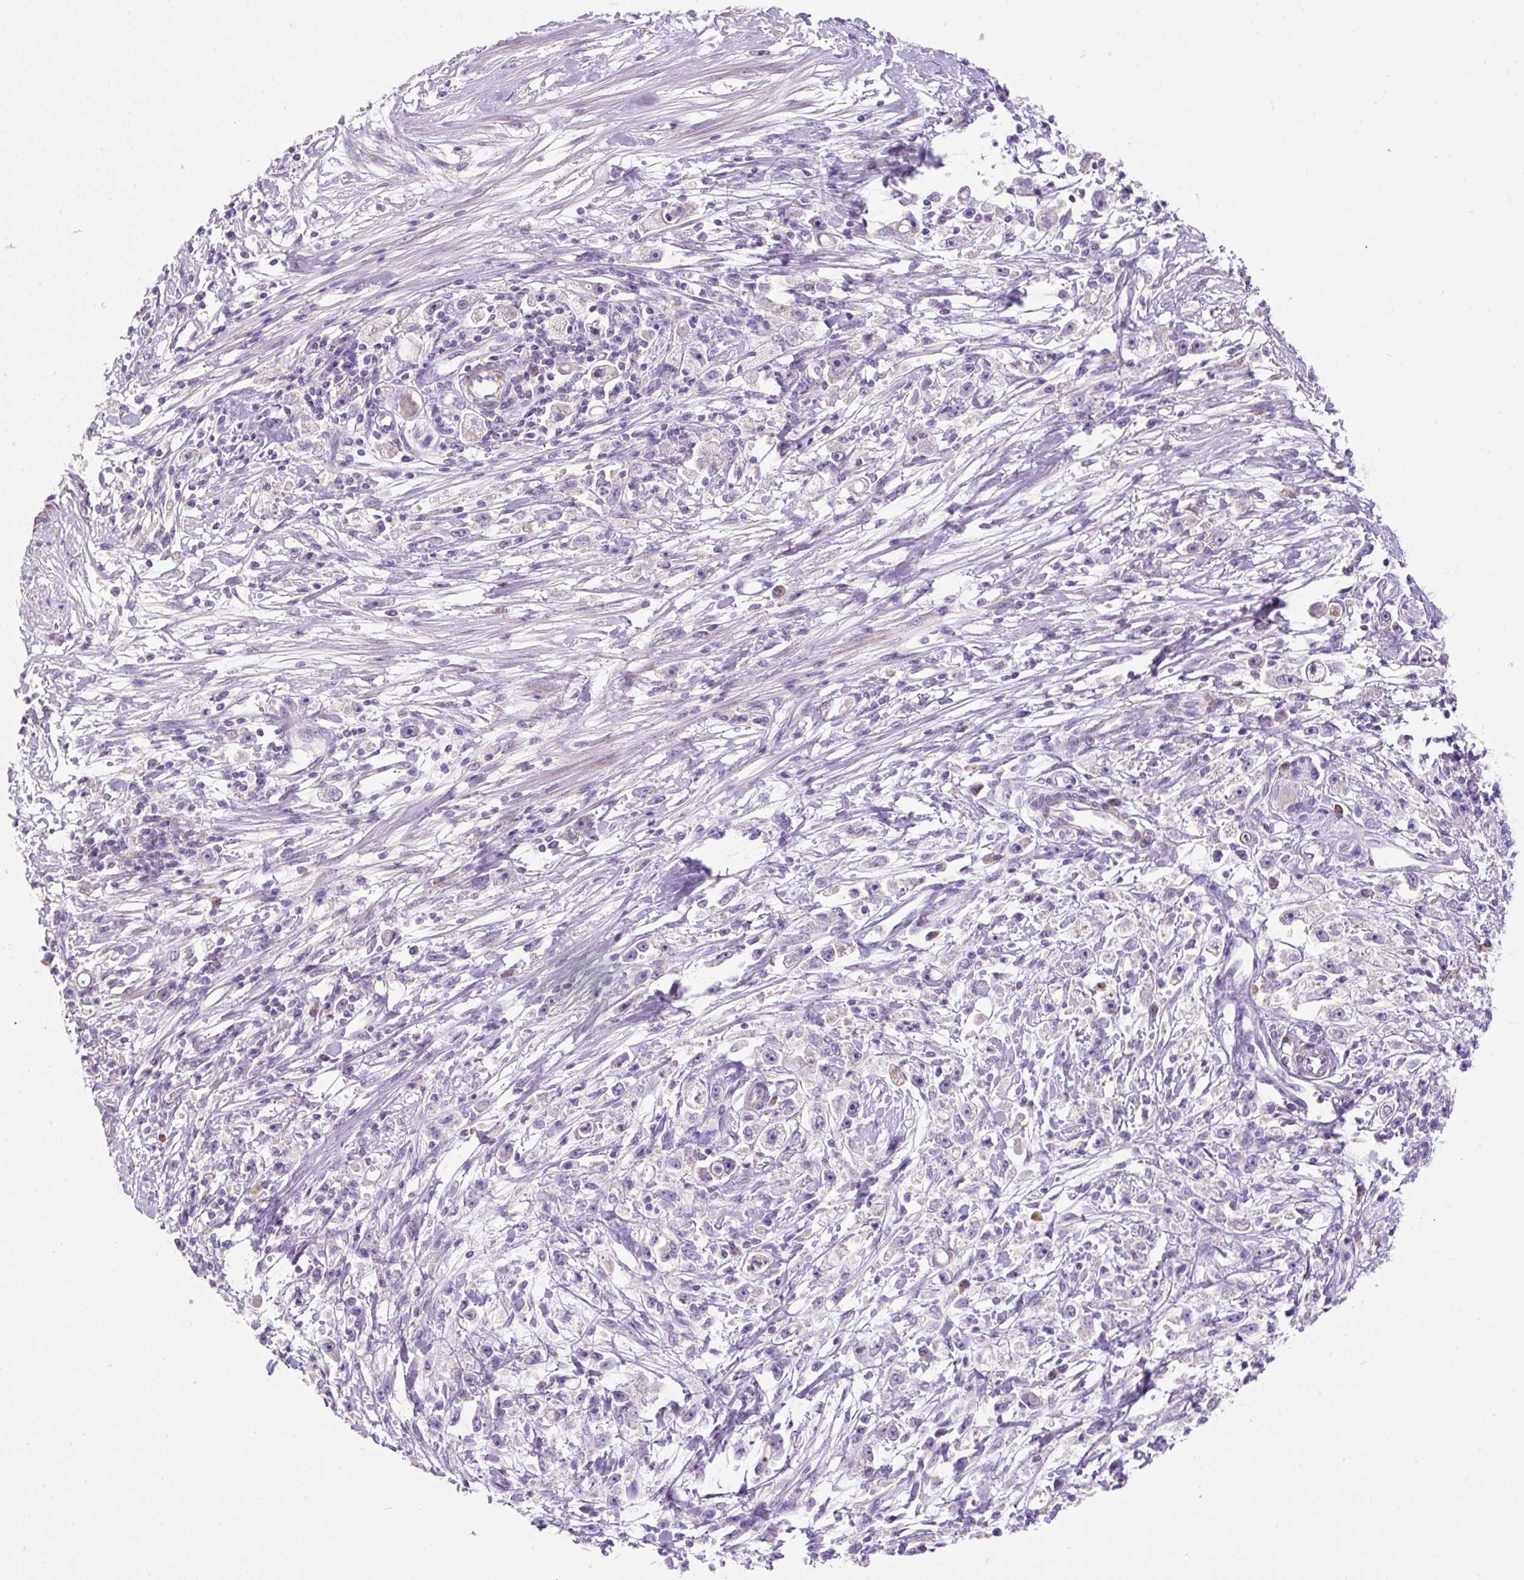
{"staining": {"intensity": "negative", "quantity": "none", "location": "none"}, "tissue": "stomach cancer", "cell_type": "Tumor cells", "image_type": "cancer", "snomed": [{"axis": "morphology", "description": "Adenocarcinoma, NOS"}, {"axis": "topography", "description": "Stomach"}], "caption": "IHC of adenocarcinoma (stomach) shows no staining in tumor cells.", "gene": "SUSD5", "patient": {"sex": "female", "age": 59}}